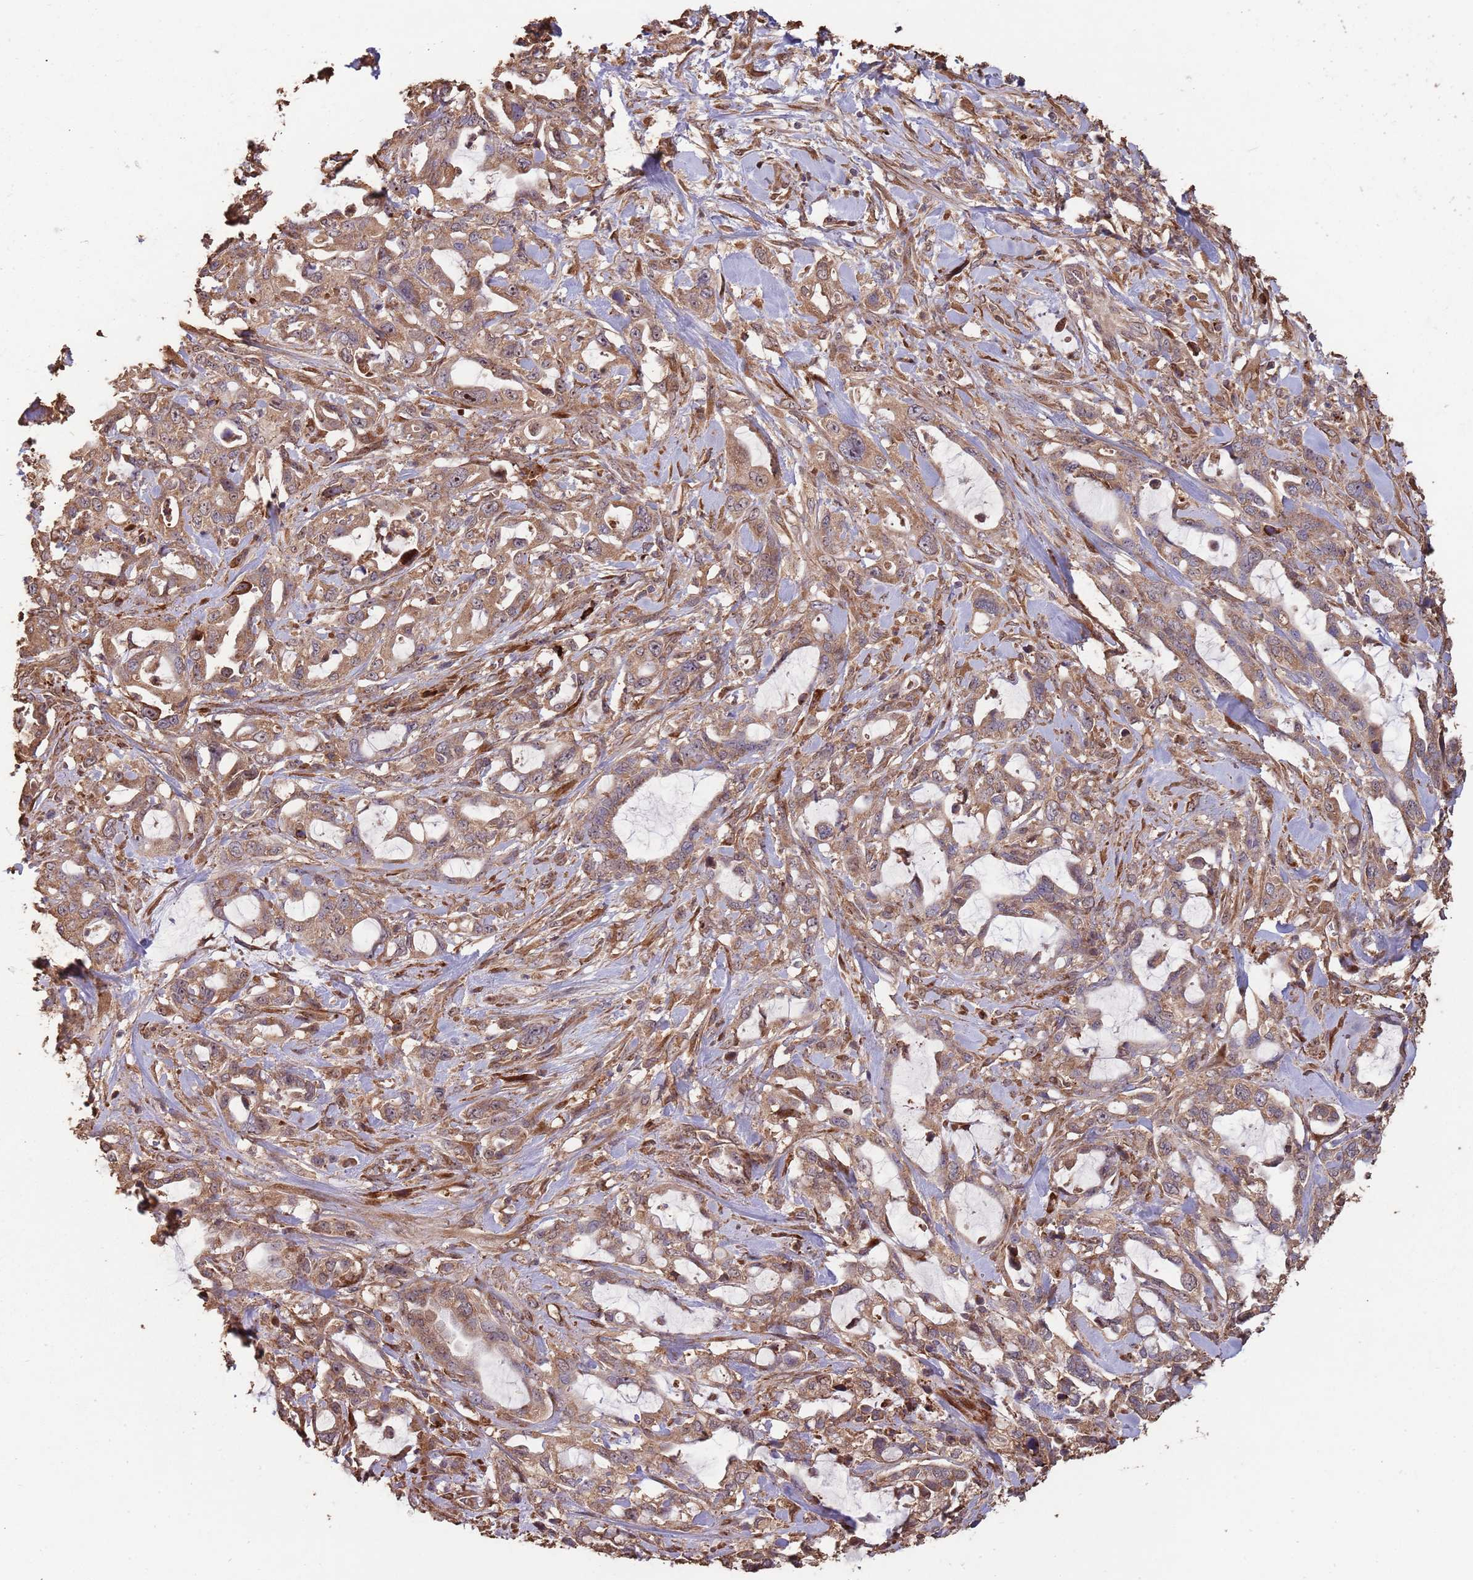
{"staining": {"intensity": "moderate", "quantity": ">75%", "location": "cytoplasmic/membranous"}, "tissue": "pancreatic cancer", "cell_type": "Tumor cells", "image_type": "cancer", "snomed": [{"axis": "morphology", "description": "Adenocarcinoma, NOS"}, {"axis": "topography", "description": "Pancreas"}], "caption": "A micrograph of adenocarcinoma (pancreatic) stained for a protein shows moderate cytoplasmic/membranous brown staining in tumor cells.", "gene": "ZNF428", "patient": {"sex": "female", "age": 61}}